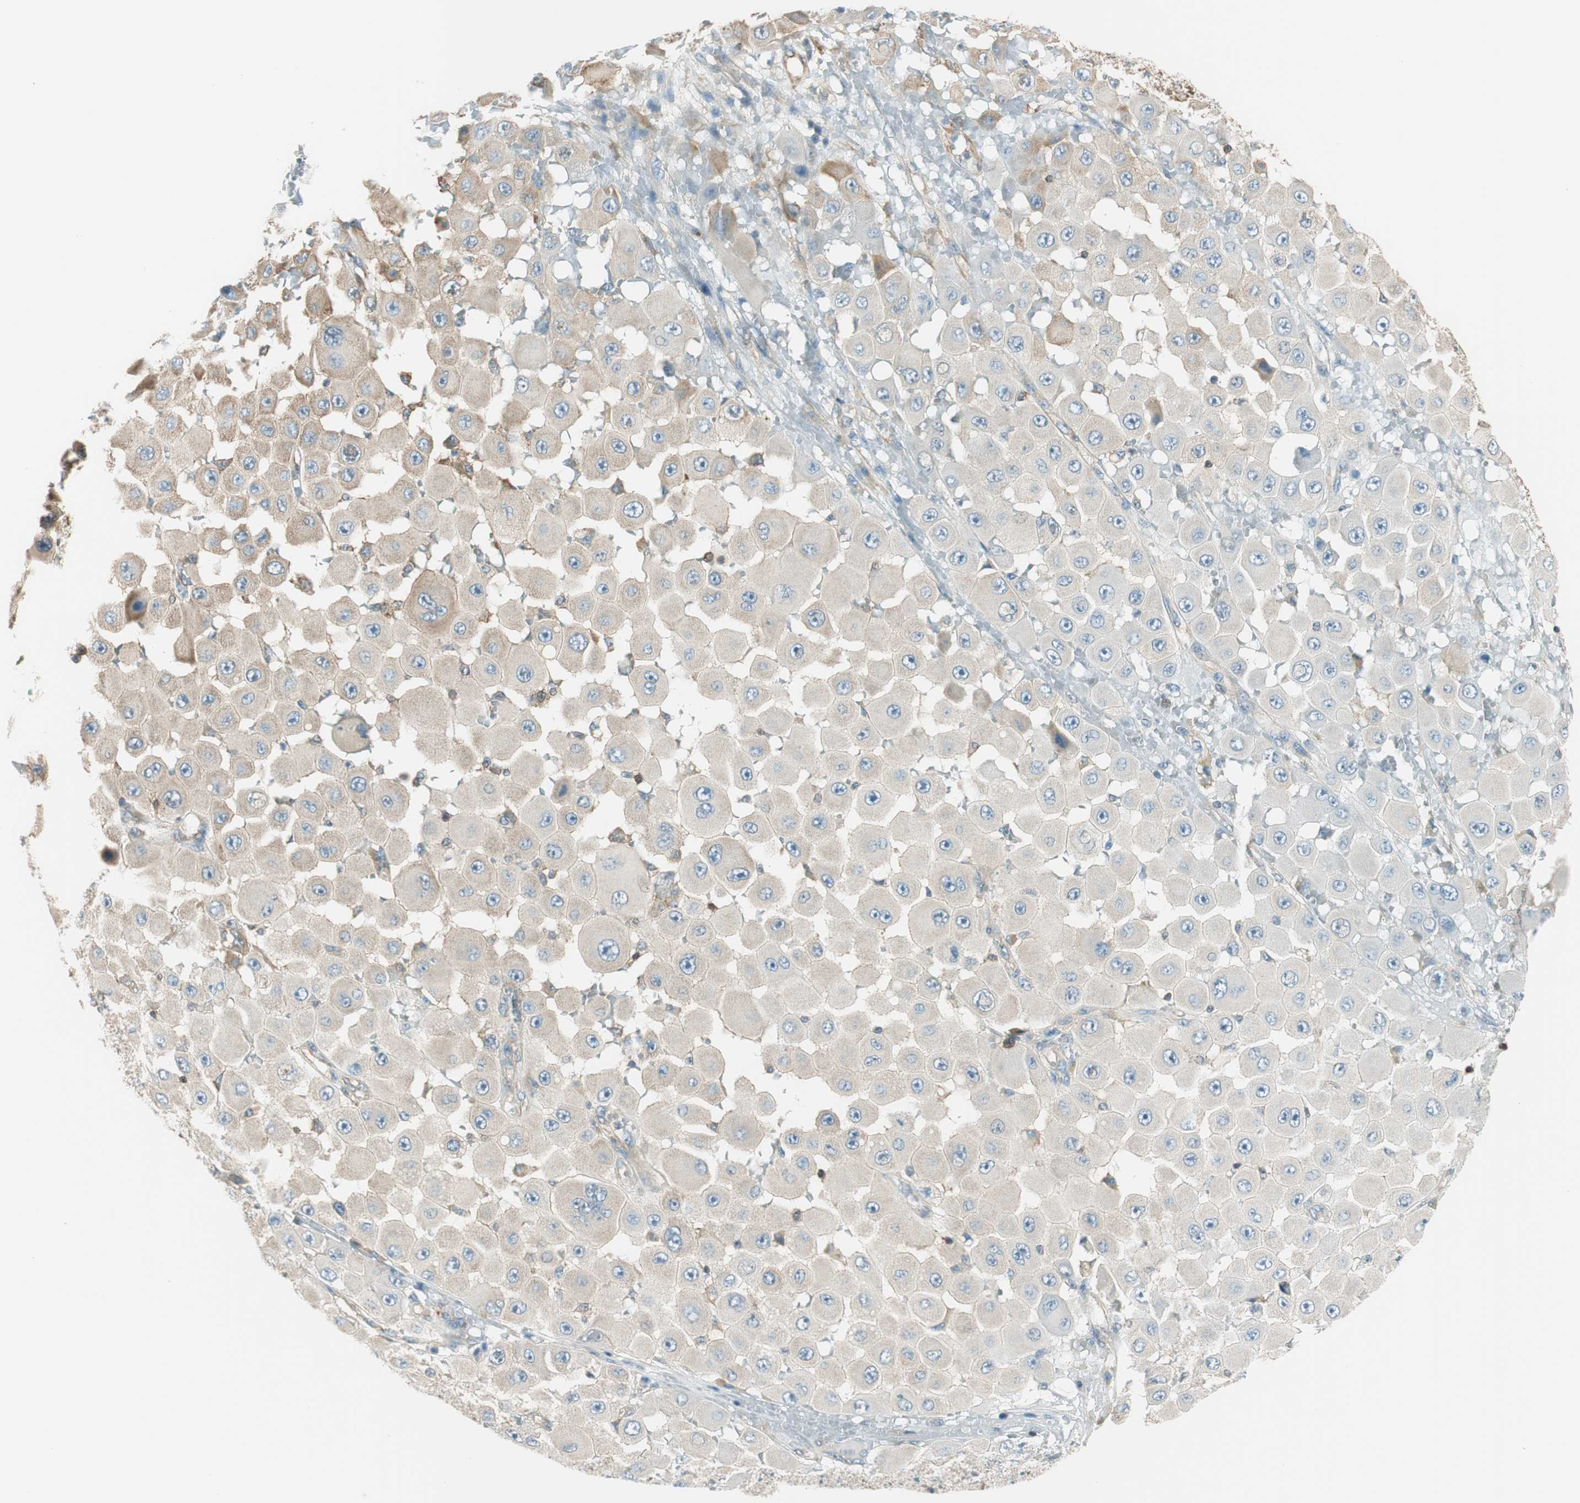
{"staining": {"intensity": "weak", "quantity": "25%-75%", "location": "cytoplasmic/membranous"}, "tissue": "melanoma", "cell_type": "Tumor cells", "image_type": "cancer", "snomed": [{"axis": "morphology", "description": "Malignant melanoma, NOS"}, {"axis": "topography", "description": "Skin"}], "caption": "The histopathology image reveals immunohistochemical staining of malignant melanoma. There is weak cytoplasmic/membranous staining is identified in approximately 25%-75% of tumor cells. The staining was performed using DAB (3,3'-diaminobenzidine) to visualize the protein expression in brown, while the nuclei were stained in blue with hematoxylin (Magnification: 20x).", "gene": "PI4K2B", "patient": {"sex": "female", "age": 81}}